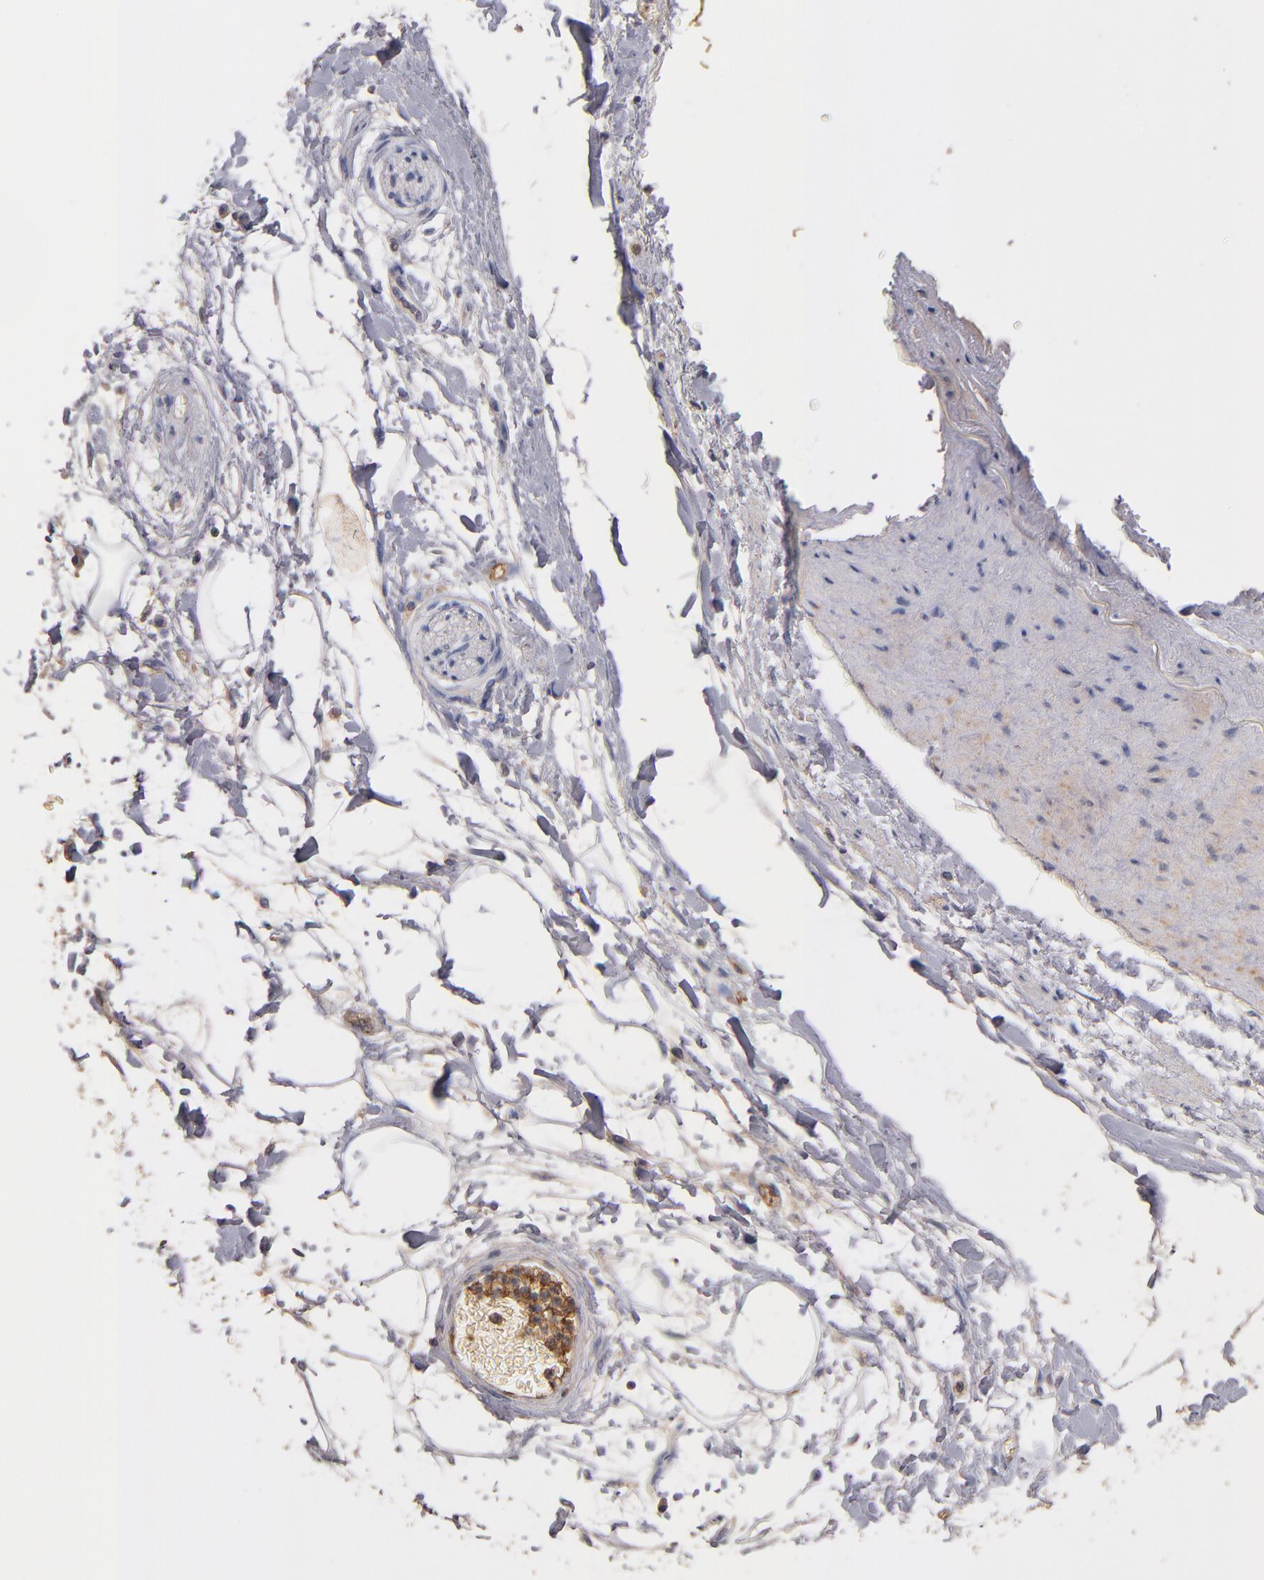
{"staining": {"intensity": "weak", "quantity": ">75%", "location": "cytoplasmic/membranous"}, "tissue": "adipose tissue", "cell_type": "Adipocytes", "image_type": "normal", "snomed": [{"axis": "morphology", "description": "Normal tissue, NOS"}, {"axis": "topography", "description": "Soft tissue"}], "caption": "Protein expression analysis of normal adipose tissue exhibits weak cytoplasmic/membranous staining in approximately >75% of adipocytes.", "gene": "DACT1", "patient": {"sex": "male", "age": 72}}